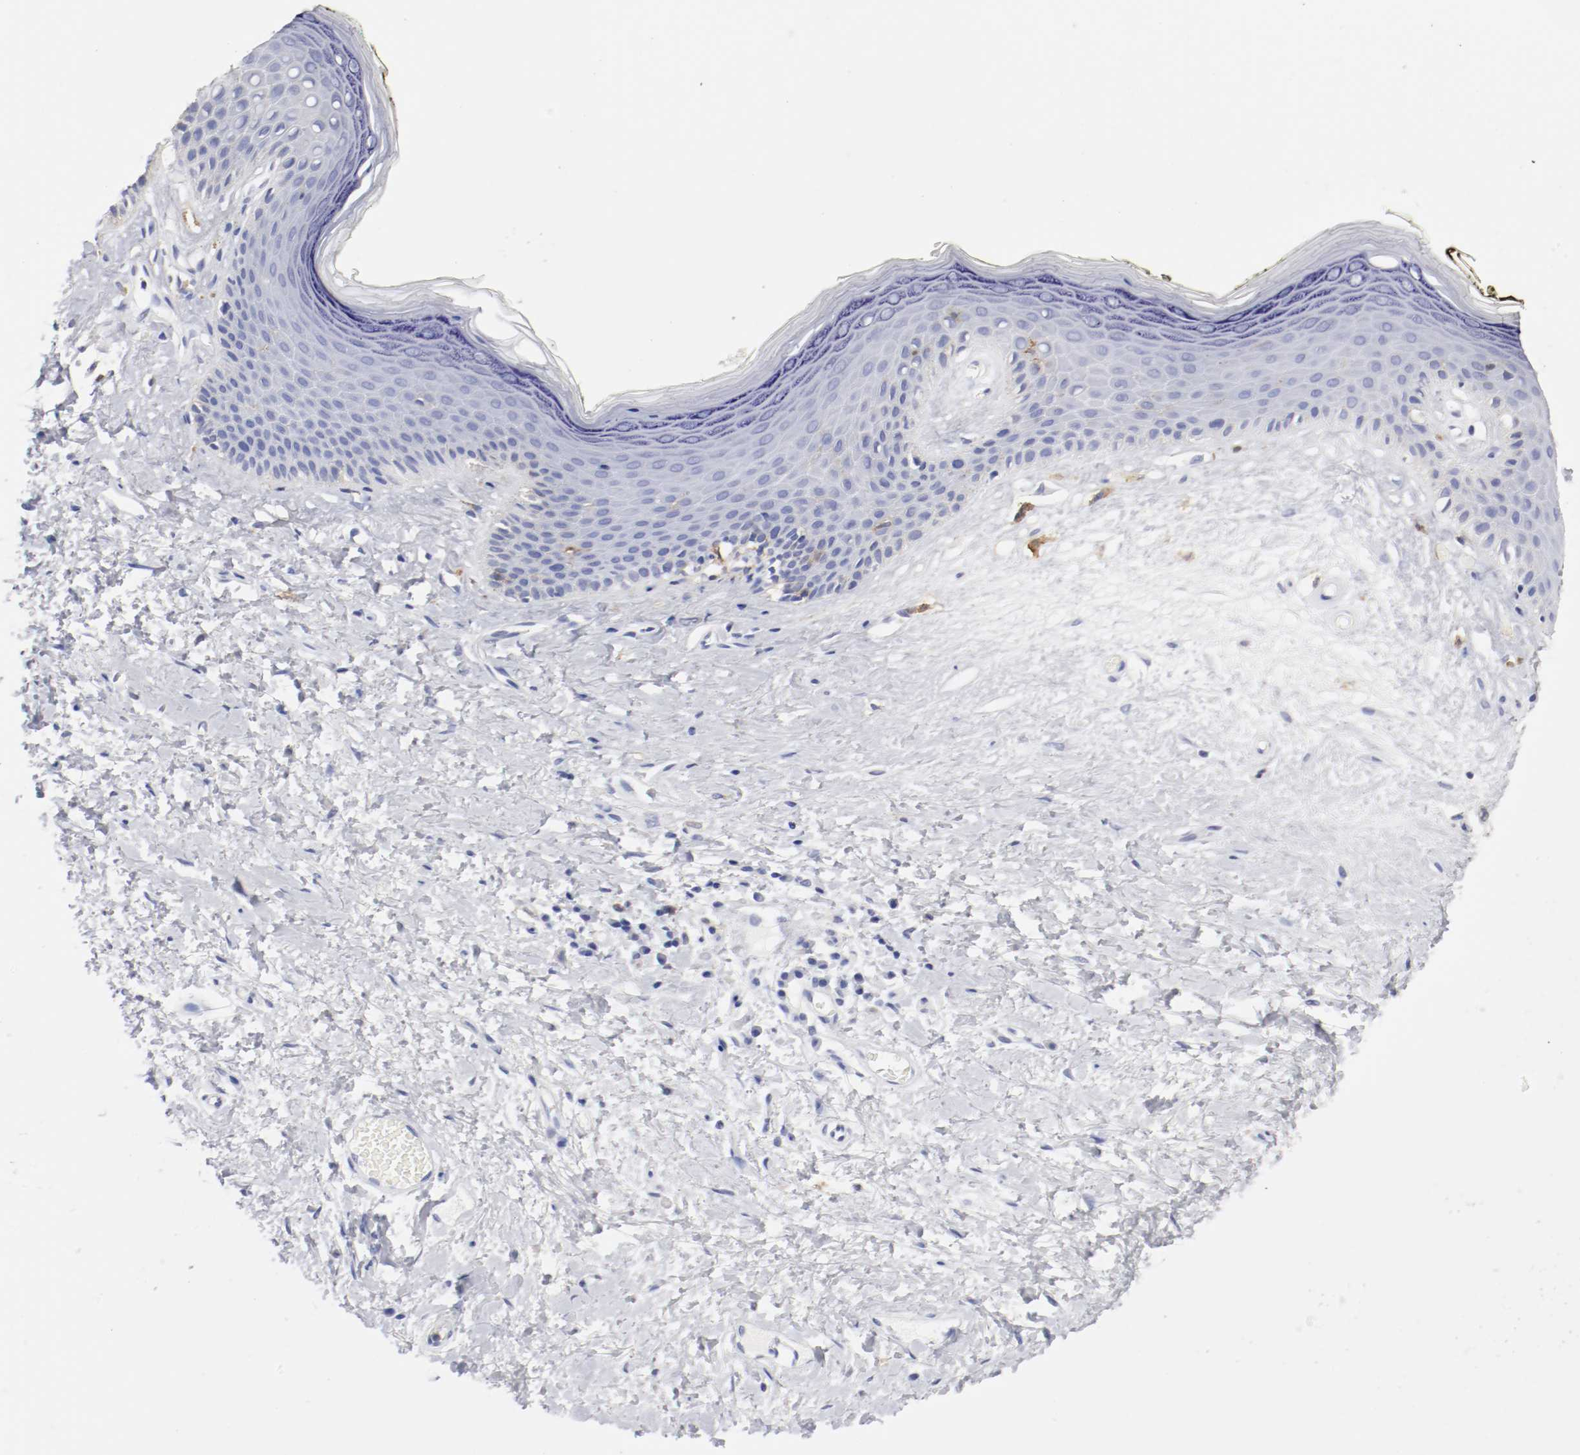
{"staining": {"intensity": "negative", "quantity": "none", "location": "none"}, "tissue": "skin", "cell_type": "Epidermal cells", "image_type": "normal", "snomed": [{"axis": "morphology", "description": "Normal tissue, NOS"}, {"axis": "morphology", "description": "Inflammation, NOS"}, {"axis": "topography", "description": "Vulva"}], "caption": "Immunohistochemistry (IHC) histopathology image of normal skin stained for a protein (brown), which displays no expression in epidermal cells. (IHC, brightfield microscopy, high magnification).", "gene": "ITGAX", "patient": {"sex": "female", "age": 84}}